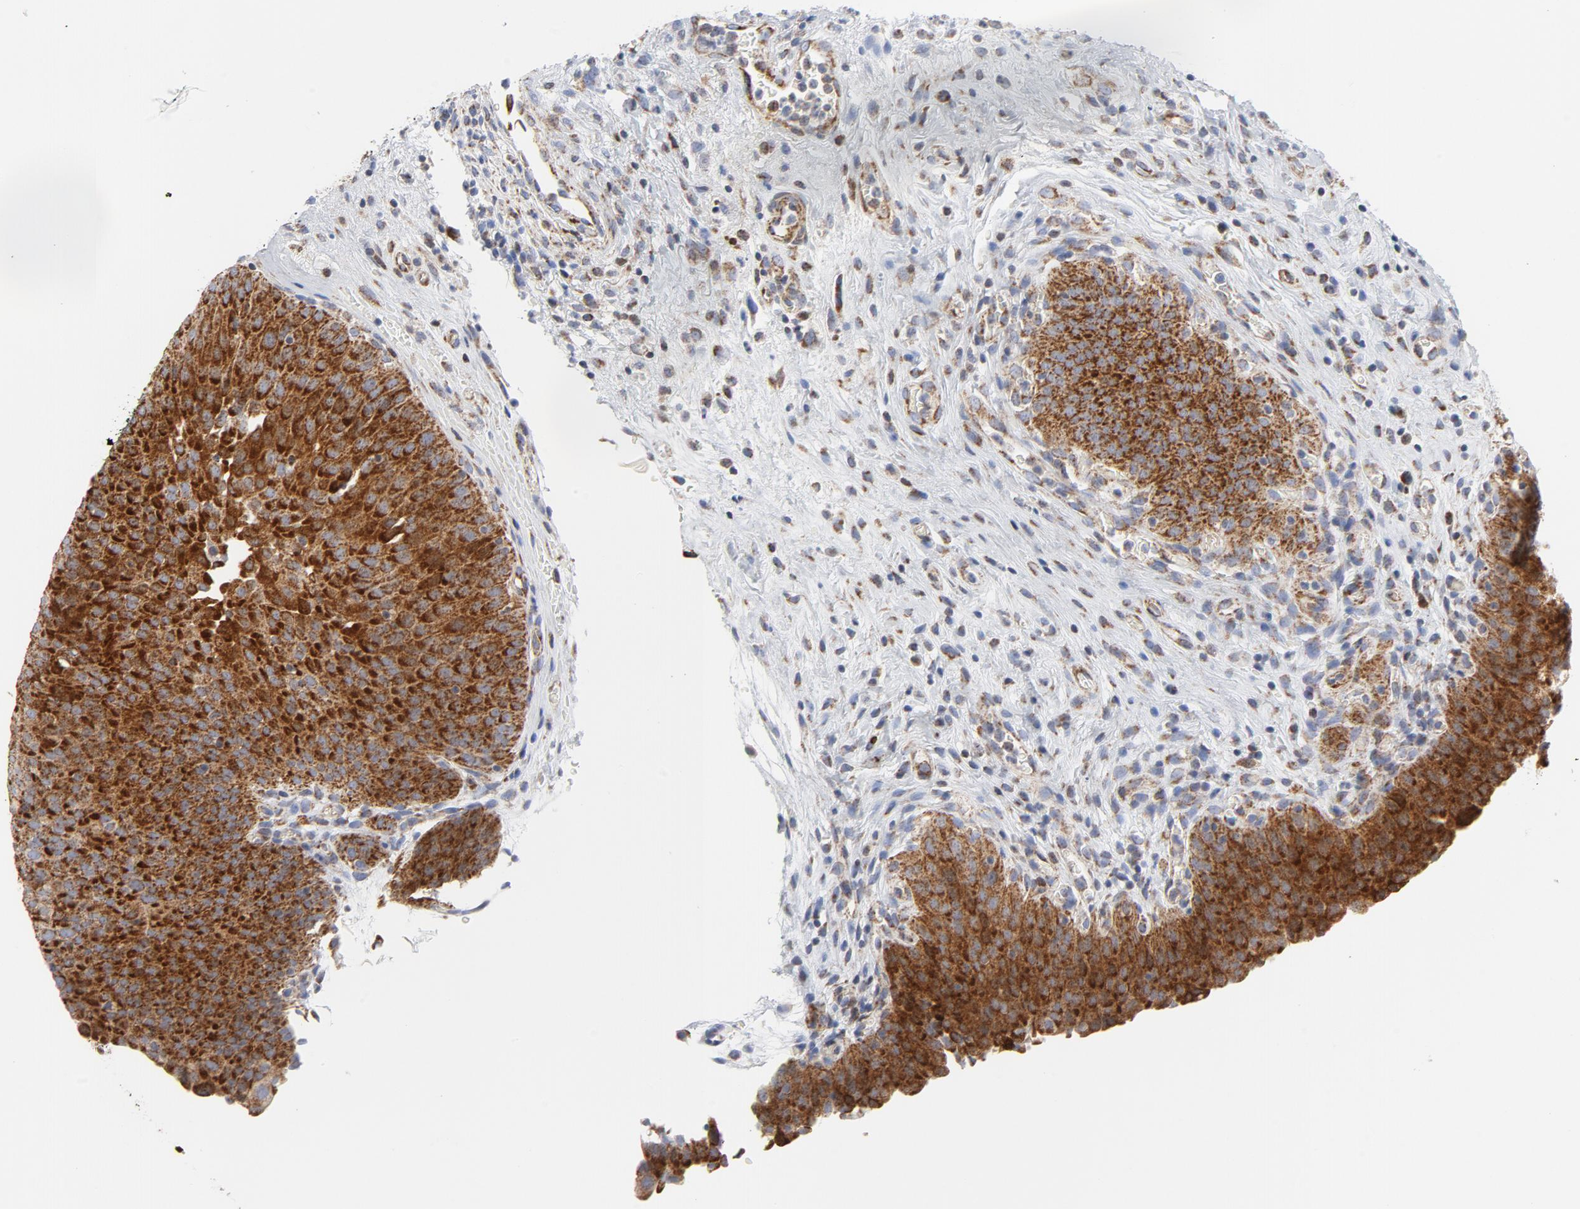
{"staining": {"intensity": "strong", "quantity": ">75%", "location": "cytoplasmic/membranous"}, "tissue": "urinary bladder", "cell_type": "Urothelial cells", "image_type": "normal", "snomed": [{"axis": "morphology", "description": "Normal tissue, NOS"}, {"axis": "morphology", "description": "Dysplasia, NOS"}, {"axis": "topography", "description": "Urinary bladder"}], "caption": "Approximately >75% of urothelial cells in normal human urinary bladder reveal strong cytoplasmic/membranous protein positivity as visualized by brown immunohistochemical staining.", "gene": "CYCS", "patient": {"sex": "male", "age": 35}}